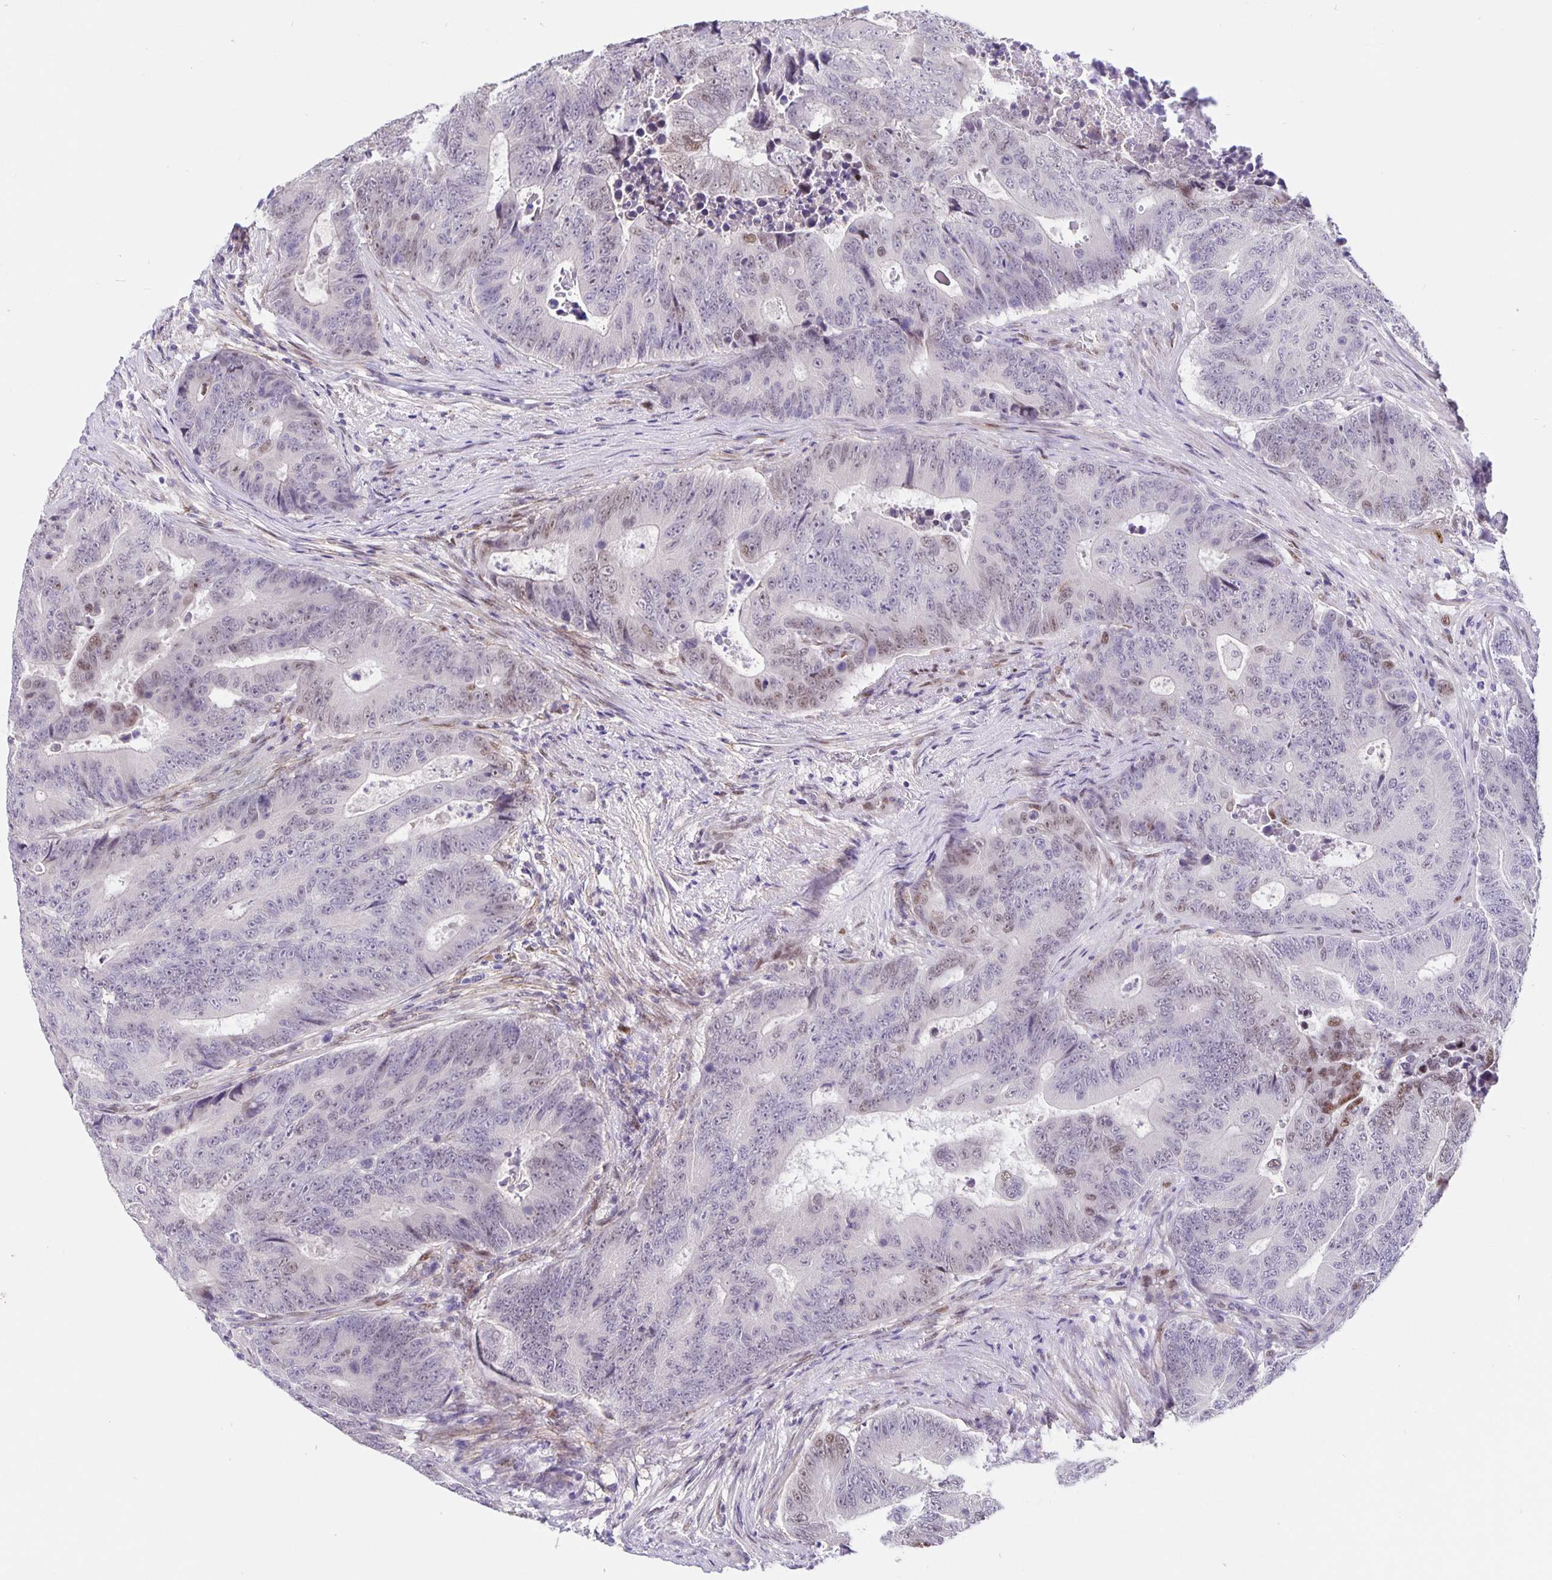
{"staining": {"intensity": "weak", "quantity": "<25%", "location": "nuclear"}, "tissue": "colorectal cancer", "cell_type": "Tumor cells", "image_type": "cancer", "snomed": [{"axis": "morphology", "description": "Adenocarcinoma, NOS"}, {"axis": "topography", "description": "Colon"}], "caption": "Immunohistochemistry (IHC) of human colorectal cancer (adenocarcinoma) reveals no positivity in tumor cells.", "gene": "FOSL2", "patient": {"sex": "female", "age": 48}}